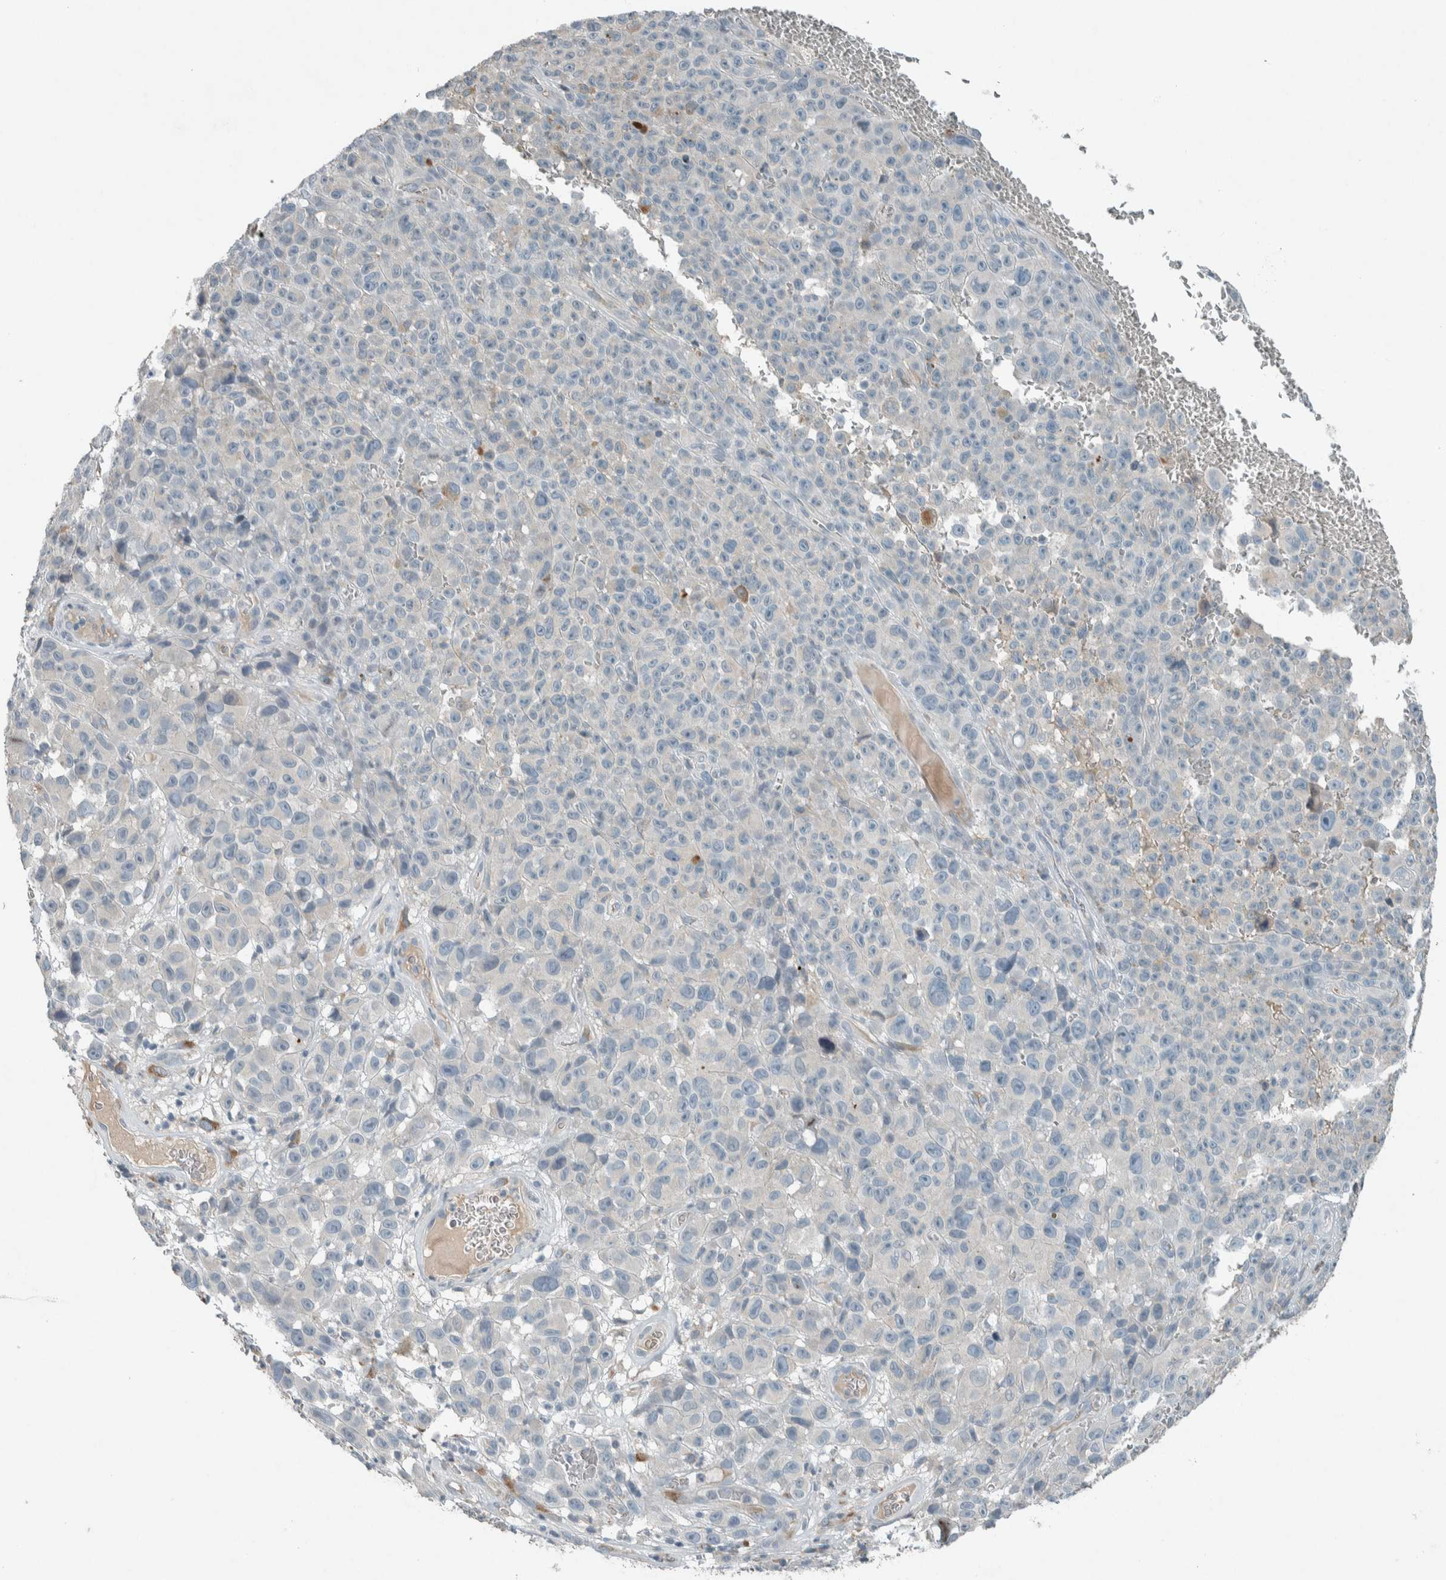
{"staining": {"intensity": "negative", "quantity": "none", "location": "none"}, "tissue": "melanoma", "cell_type": "Tumor cells", "image_type": "cancer", "snomed": [{"axis": "morphology", "description": "Malignant melanoma, NOS"}, {"axis": "topography", "description": "Skin"}], "caption": "Immunohistochemical staining of human malignant melanoma demonstrates no significant staining in tumor cells. Nuclei are stained in blue.", "gene": "CERCAM", "patient": {"sex": "female", "age": 82}}